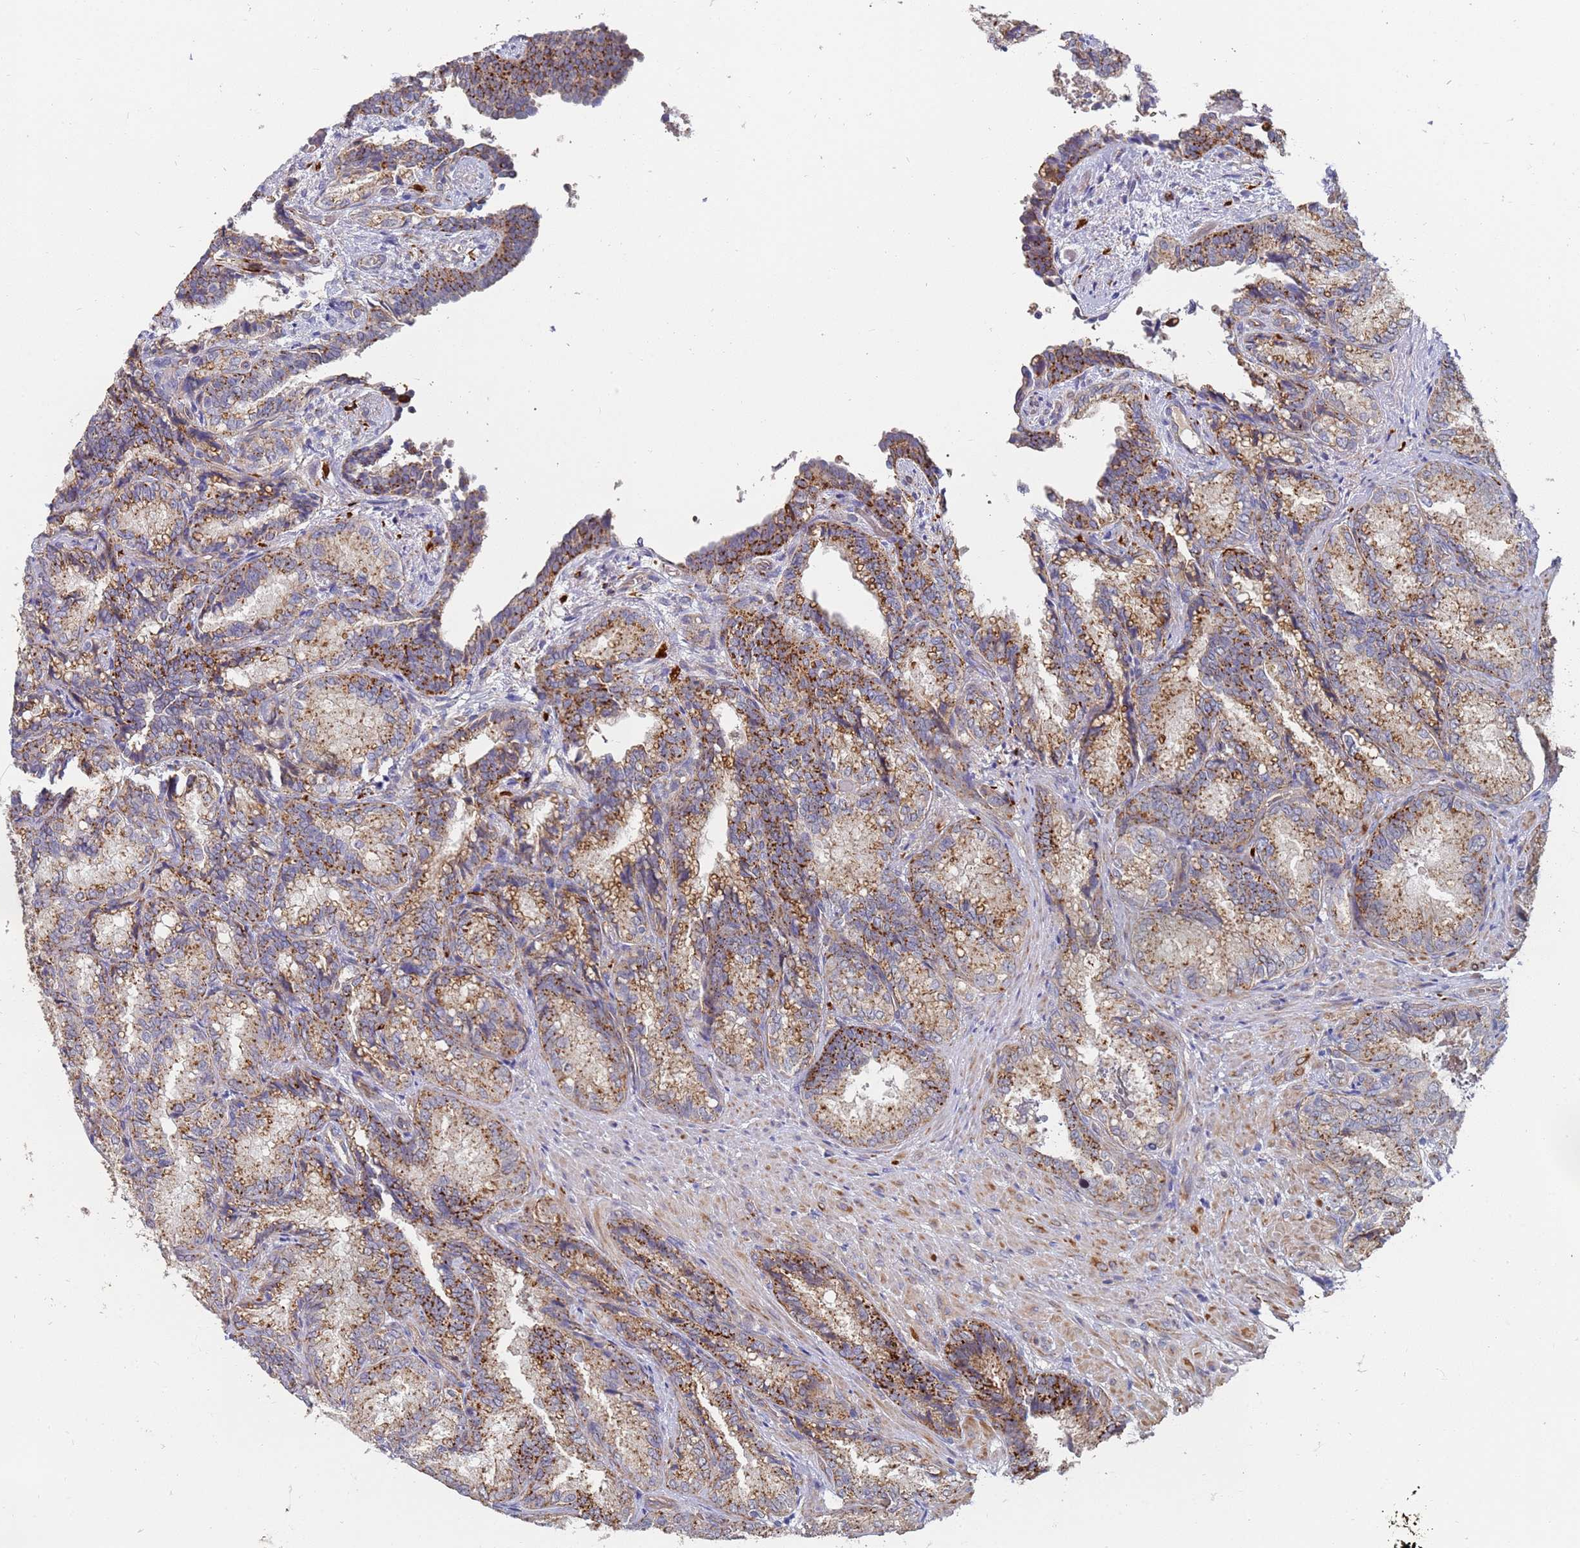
{"staining": {"intensity": "moderate", "quantity": ">75%", "location": "cytoplasmic/membranous"}, "tissue": "seminal vesicle", "cell_type": "Glandular cells", "image_type": "normal", "snomed": [{"axis": "morphology", "description": "Normal tissue, NOS"}, {"axis": "topography", "description": "Seminal veicle"}], "caption": "Moderate cytoplasmic/membranous positivity for a protein is present in approximately >75% of glandular cells of benign seminal vesicle using IHC.", "gene": "ABCB6", "patient": {"sex": "male", "age": 58}}